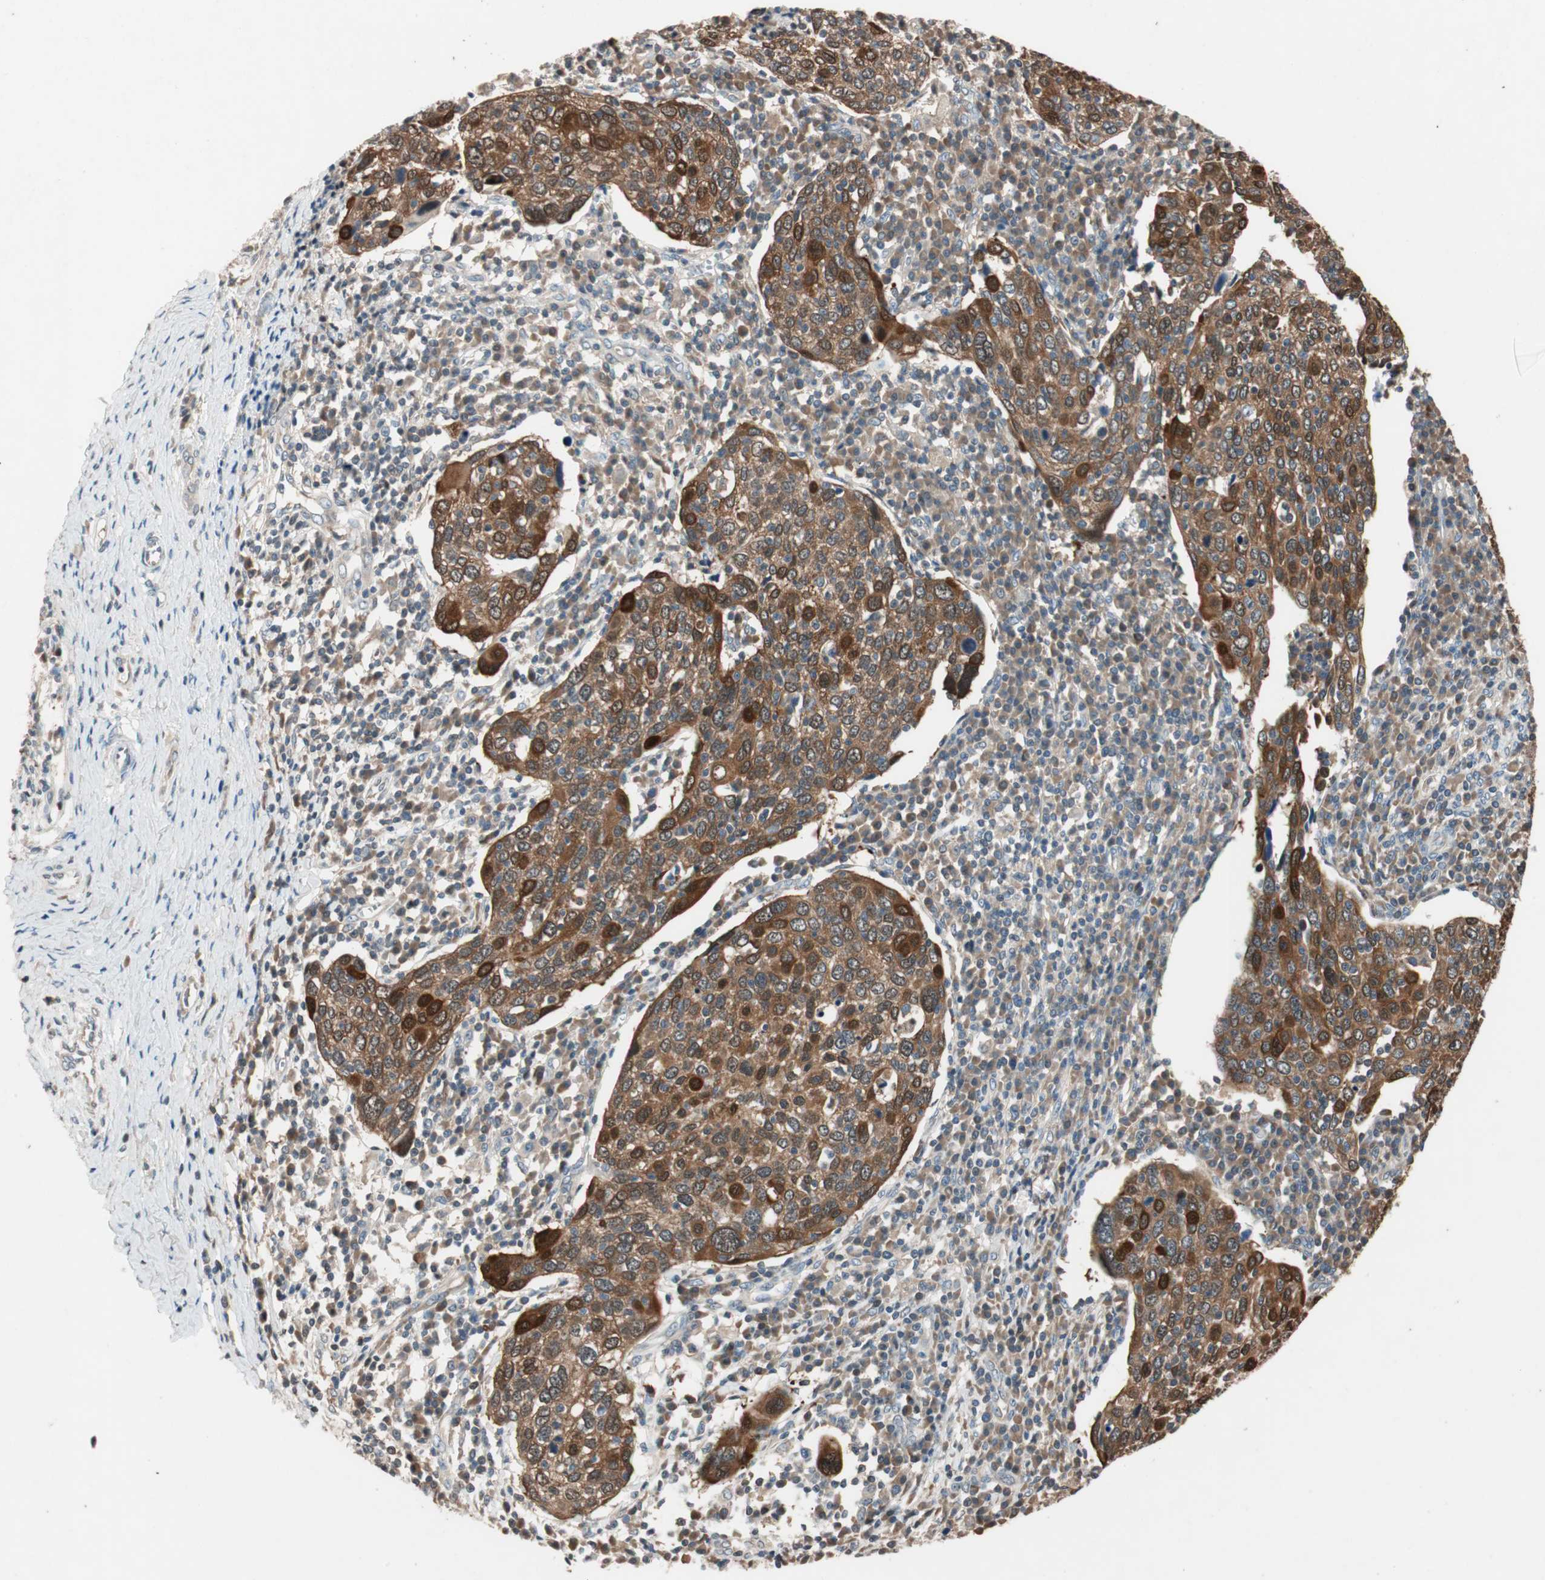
{"staining": {"intensity": "strong", "quantity": "<25%", "location": "cytoplasmic/membranous,nuclear"}, "tissue": "cervical cancer", "cell_type": "Tumor cells", "image_type": "cancer", "snomed": [{"axis": "morphology", "description": "Squamous cell carcinoma, NOS"}, {"axis": "topography", "description": "Cervix"}], "caption": "Protein analysis of cervical cancer (squamous cell carcinoma) tissue reveals strong cytoplasmic/membranous and nuclear staining in approximately <25% of tumor cells. (DAB = brown stain, brightfield microscopy at high magnification).", "gene": "SERPINB5", "patient": {"sex": "female", "age": 40}}